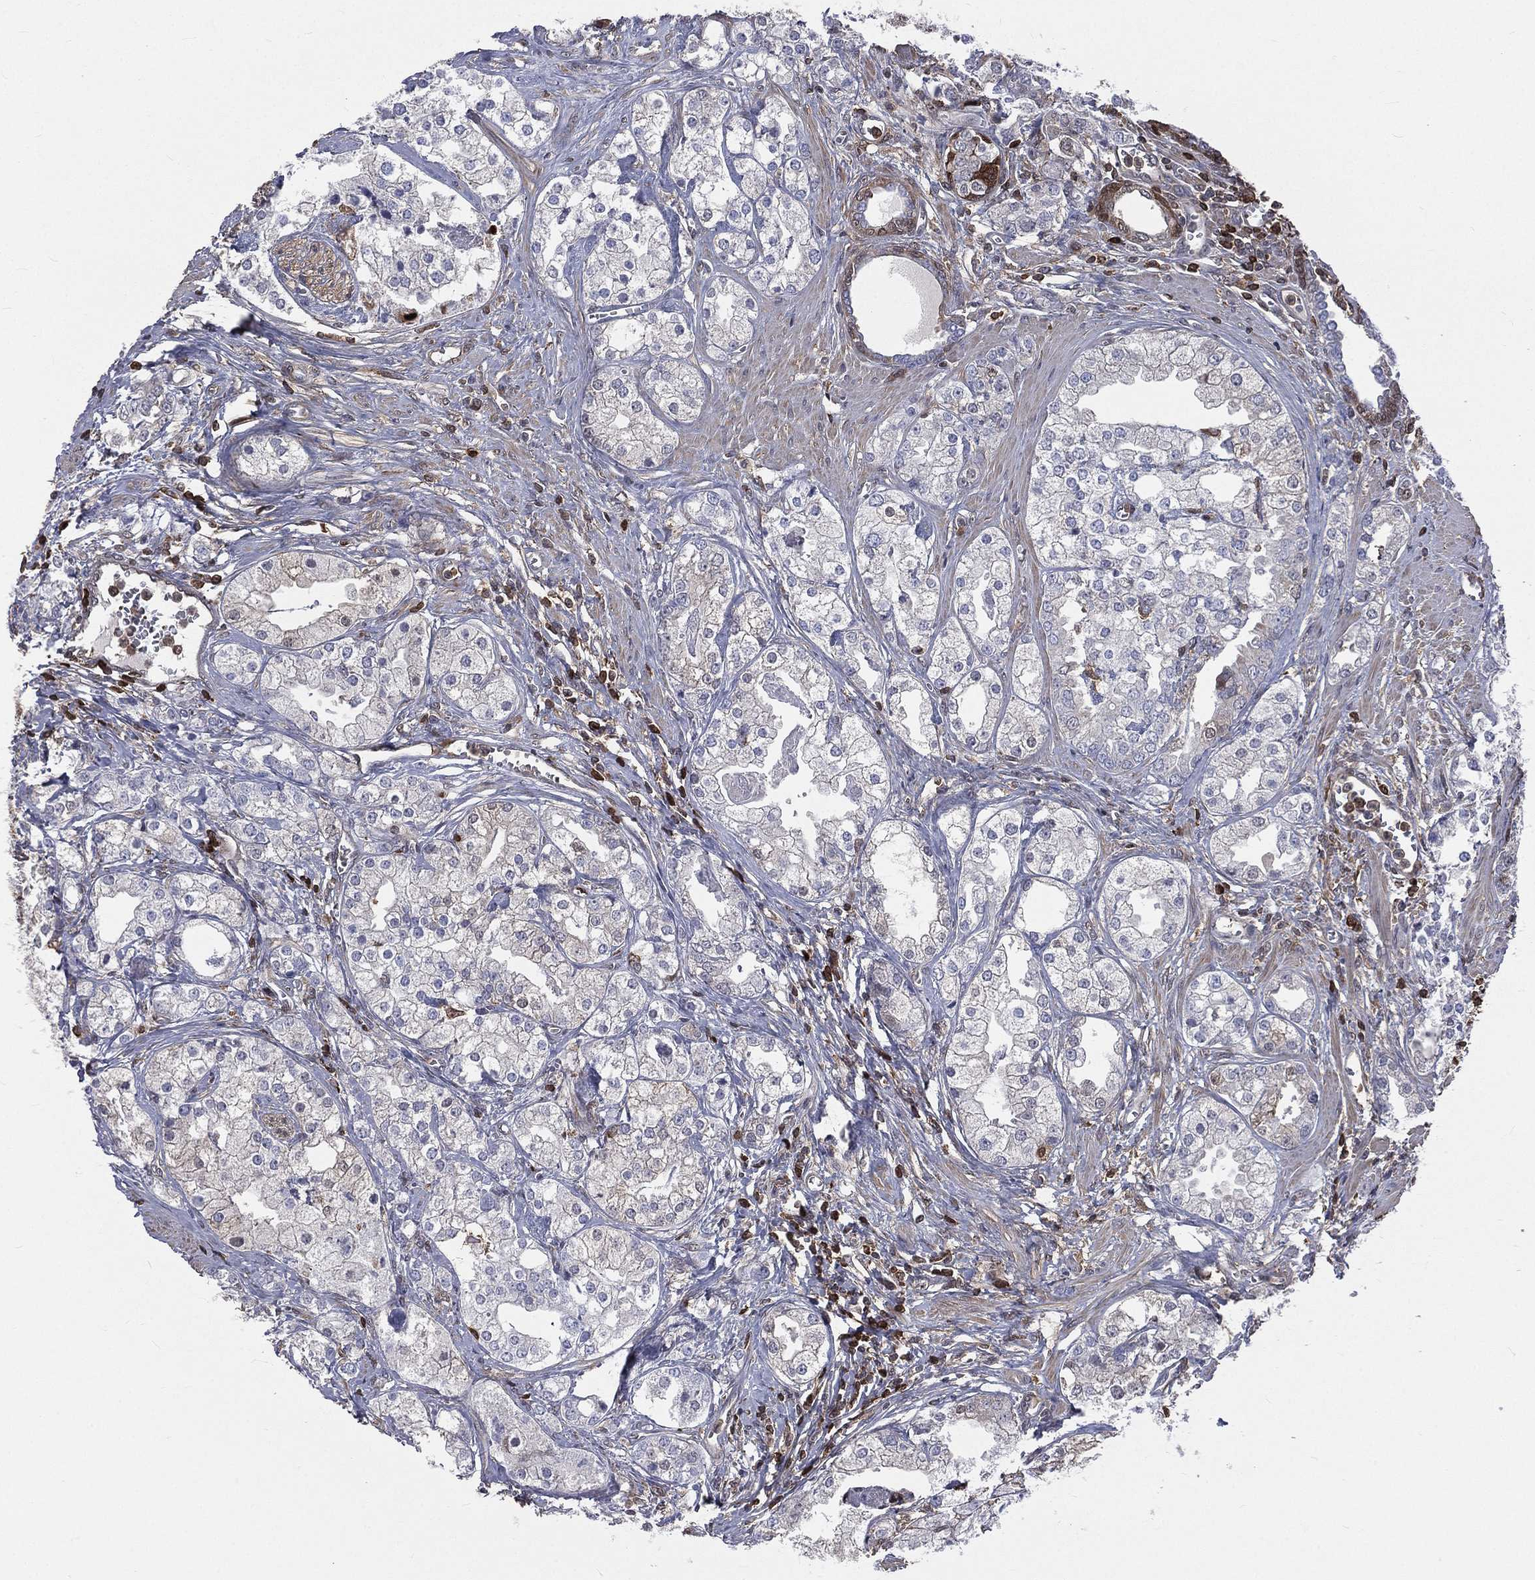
{"staining": {"intensity": "negative", "quantity": "none", "location": "none"}, "tissue": "prostate cancer", "cell_type": "Tumor cells", "image_type": "cancer", "snomed": [{"axis": "morphology", "description": "Adenocarcinoma, NOS"}, {"axis": "topography", "description": "Prostate and seminal vesicle, NOS"}, {"axis": "topography", "description": "Prostate"}], "caption": "There is no significant positivity in tumor cells of prostate cancer (adenocarcinoma).", "gene": "TBC1D2", "patient": {"sex": "male", "age": 62}}